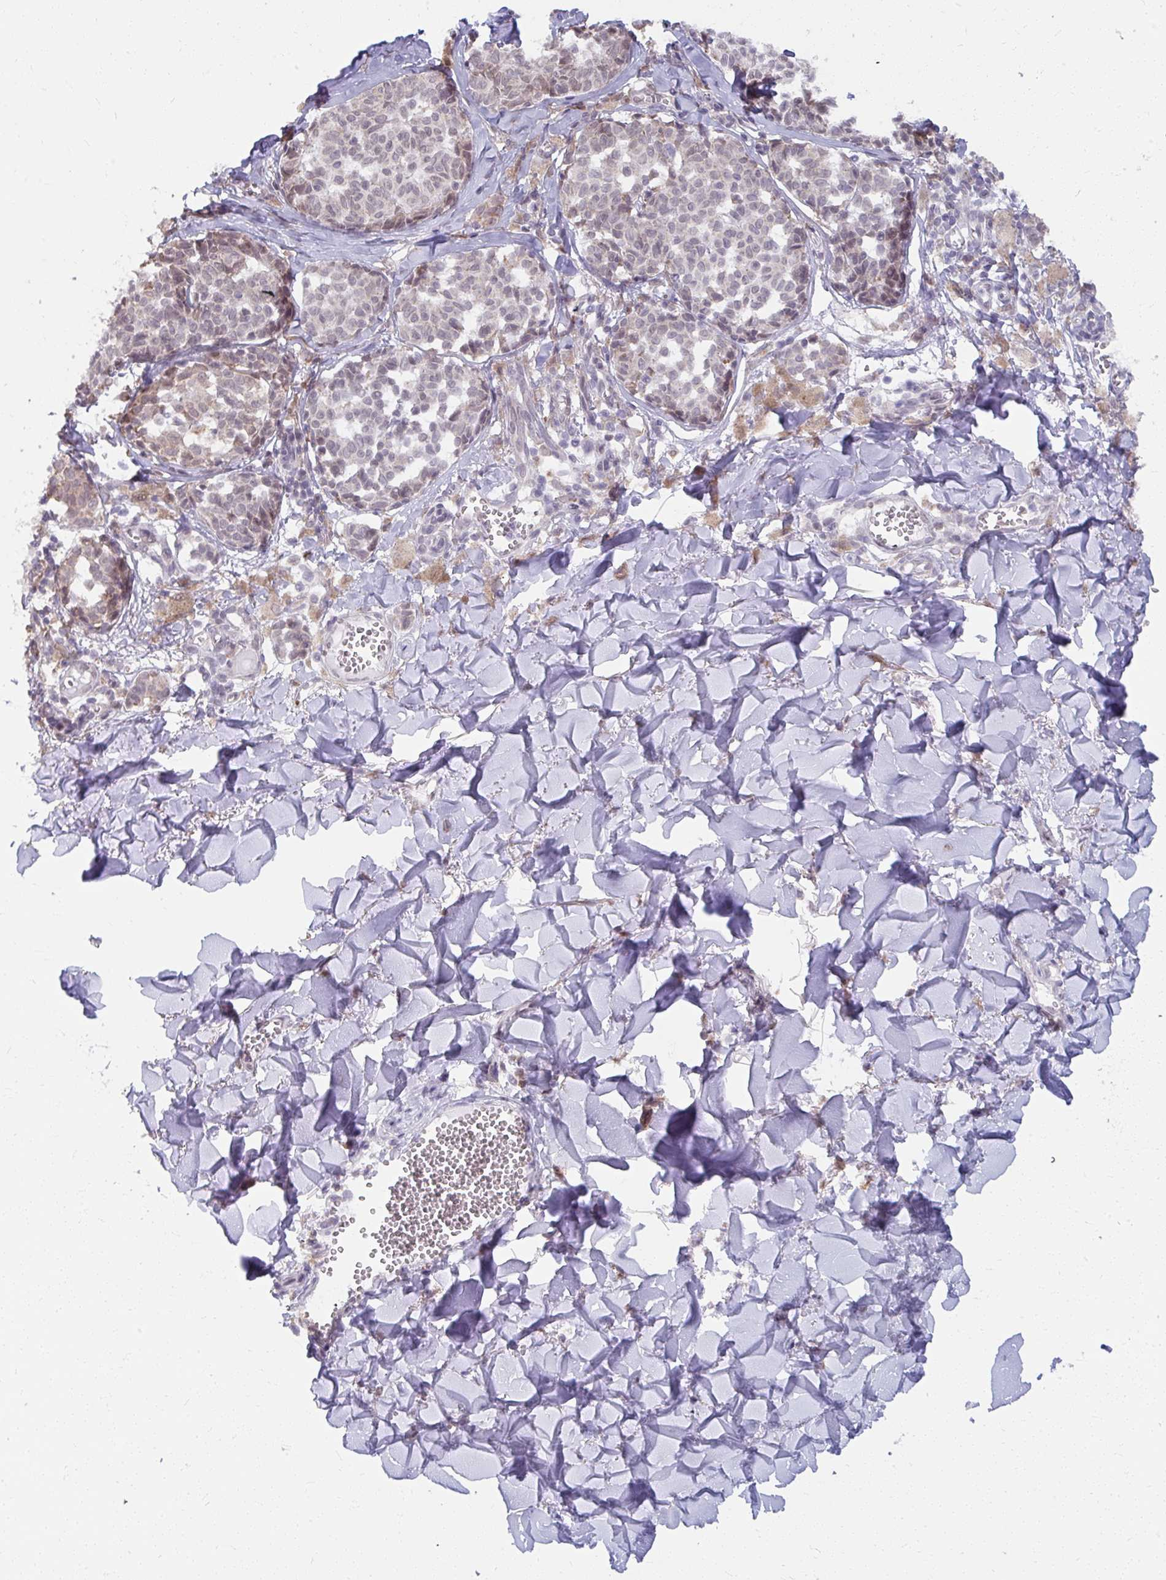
{"staining": {"intensity": "weak", "quantity": "<25%", "location": "nuclear"}, "tissue": "melanoma", "cell_type": "Tumor cells", "image_type": "cancer", "snomed": [{"axis": "morphology", "description": "Malignant melanoma, NOS"}, {"axis": "topography", "description": "Skin"}], "caption": "High magnification brightfield microscopy of melanoma stained with DAB (brown) and counterstained with hematoxylin (blue): tumor cells show no significant expression.", "gene": "NMNAT1", "patient": {"sex": "female", "age": 43}}